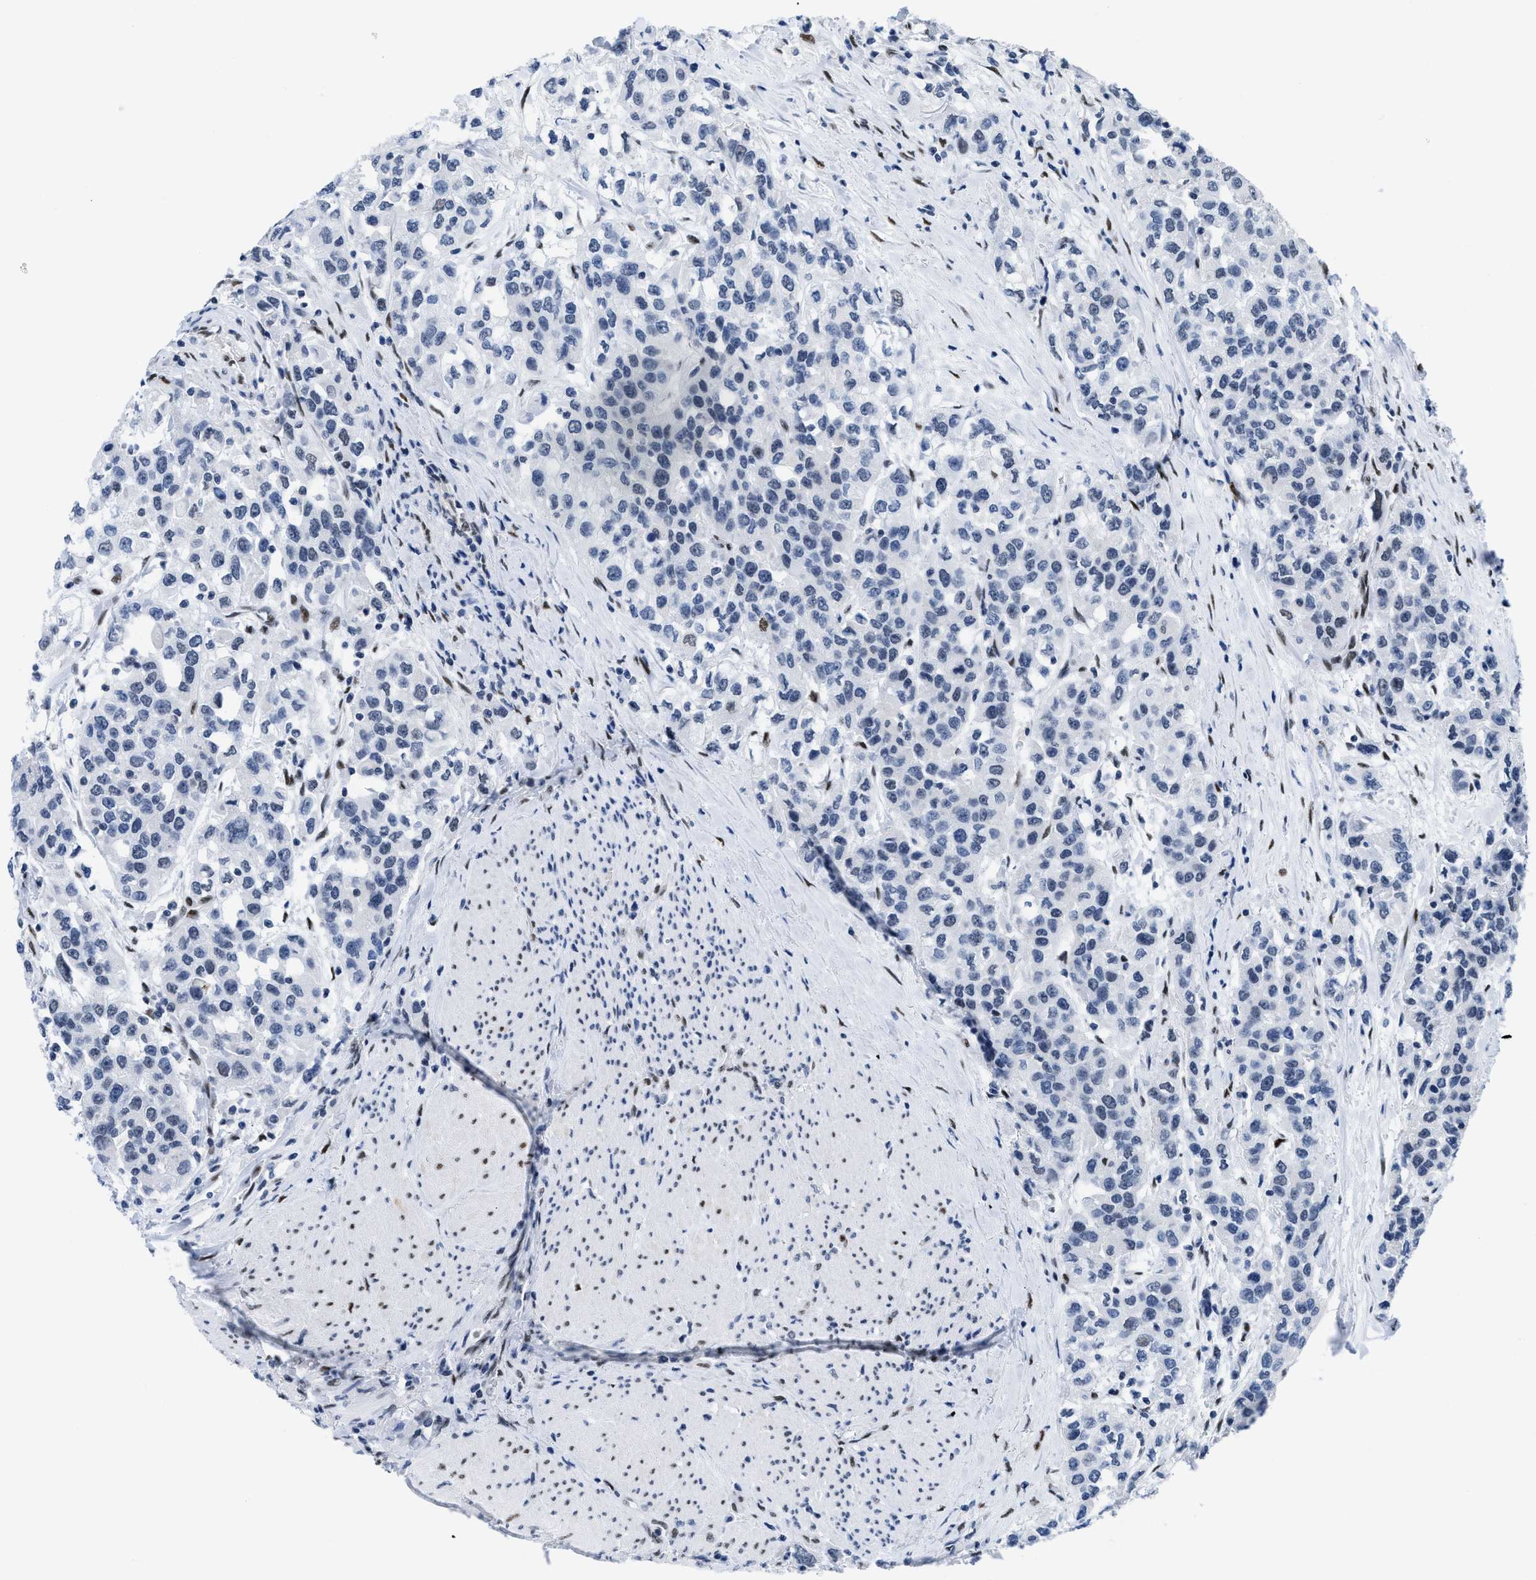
{"staining": {"intensity": "weak", "quantity": "<25%", "location": "nuclear"}, "tissue": "urothelial cancer", "cell_type": "Tumor cells", "image_type": "cancer", "snomed": [{"axis": "morphology", "description": "Urothelial carcinoma, High grade"}, {"axis": "topography", "description": "Urinary bladder"}], "caption": "This is an immunohistochemistry histopathology image of urothelial cancer. There is no positivity in tumor cells.", "gene": "CTBP1", "patient": {"sex": "female", "age": 80}}